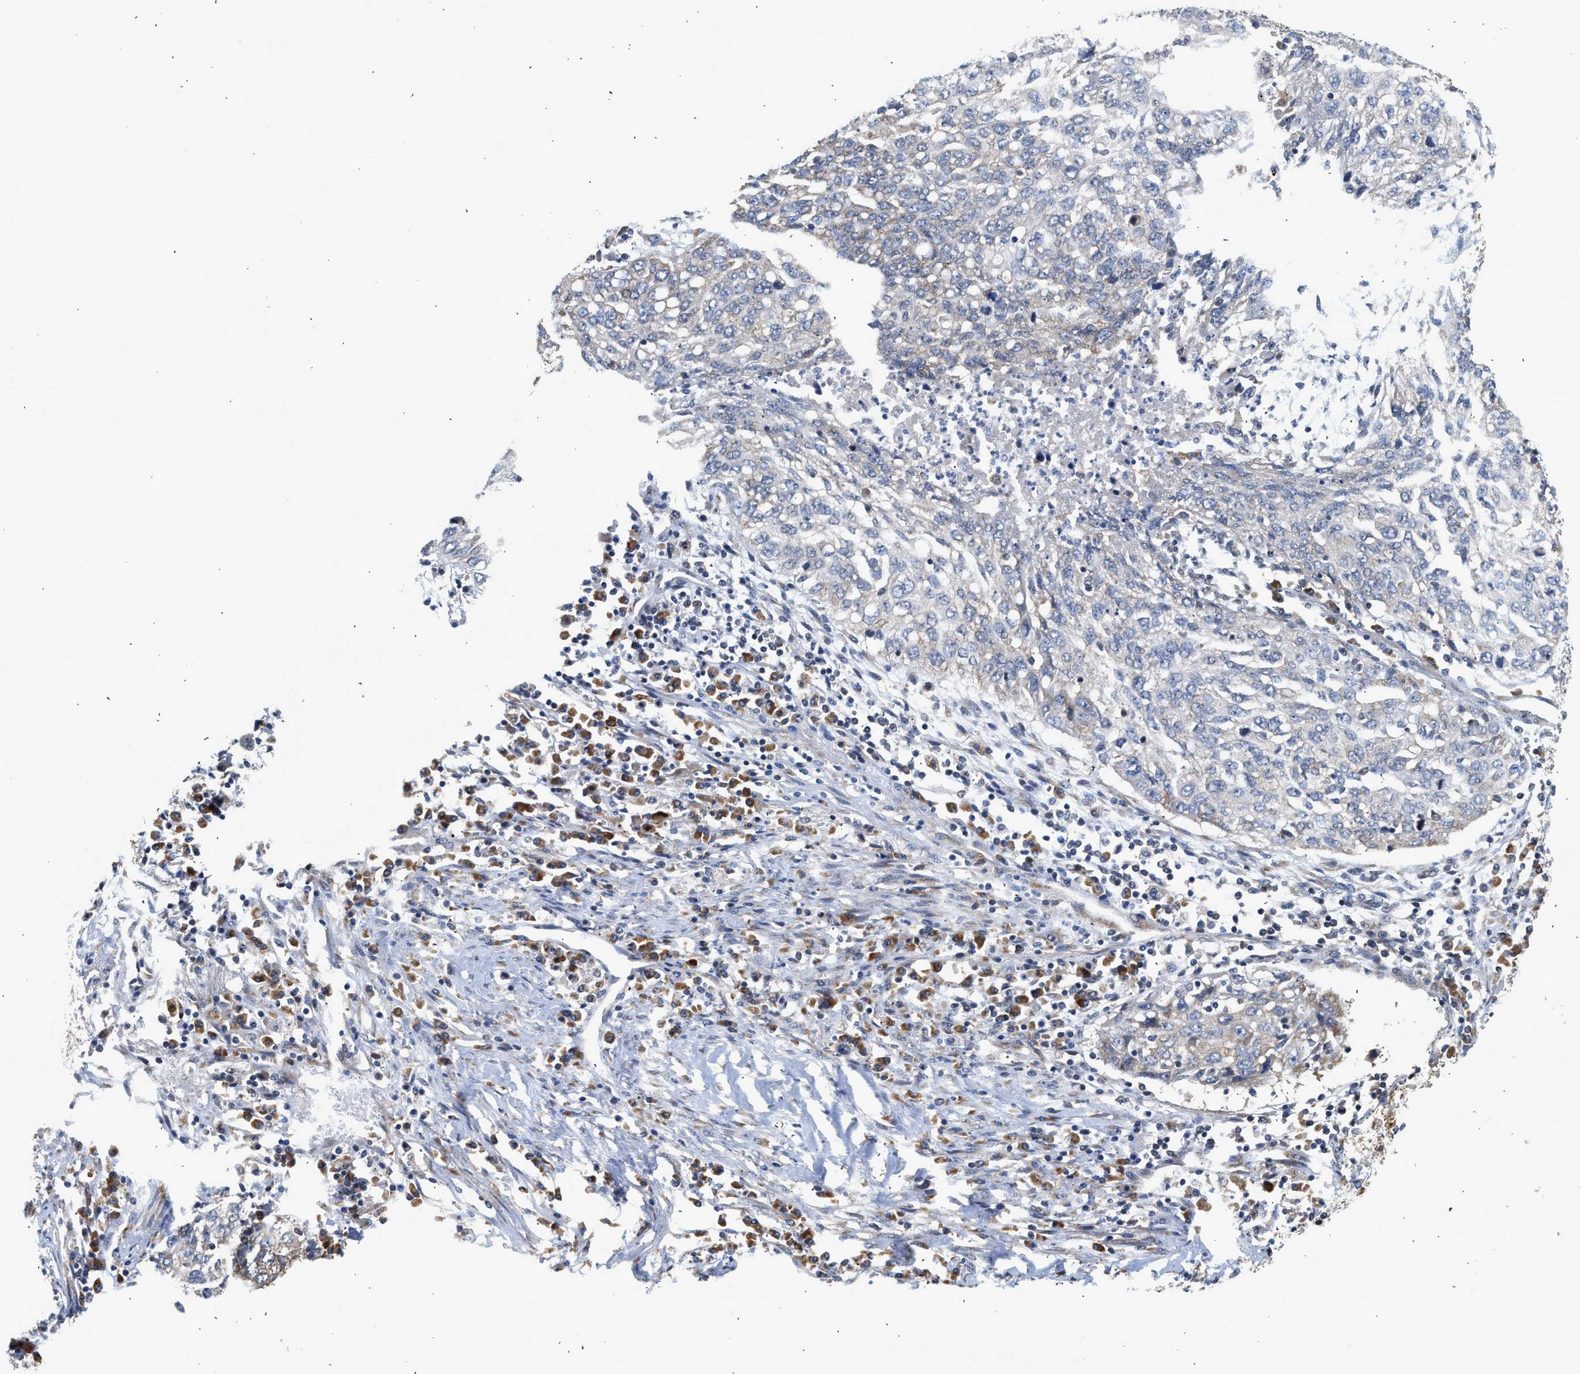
{"staining": {"intensity": "negative", "quantity": "none", "location": "none"}, "tissue": "lung cancer", "cell_type": "Tumor cells", "image_type": "cancer", "snomed": [{"axis": "morphology", "description": "Squamous cell carcinoma, NOS"}, {"axis": "topography", "description": "Lung"}], "caption": "DAB immunohistochemical staining of human lung cancer (squamous cell carcinoma) reveals no significant staining in tumor cells.", "gene": "POLG2", "patient": {"sex": "female", "age": 63}}